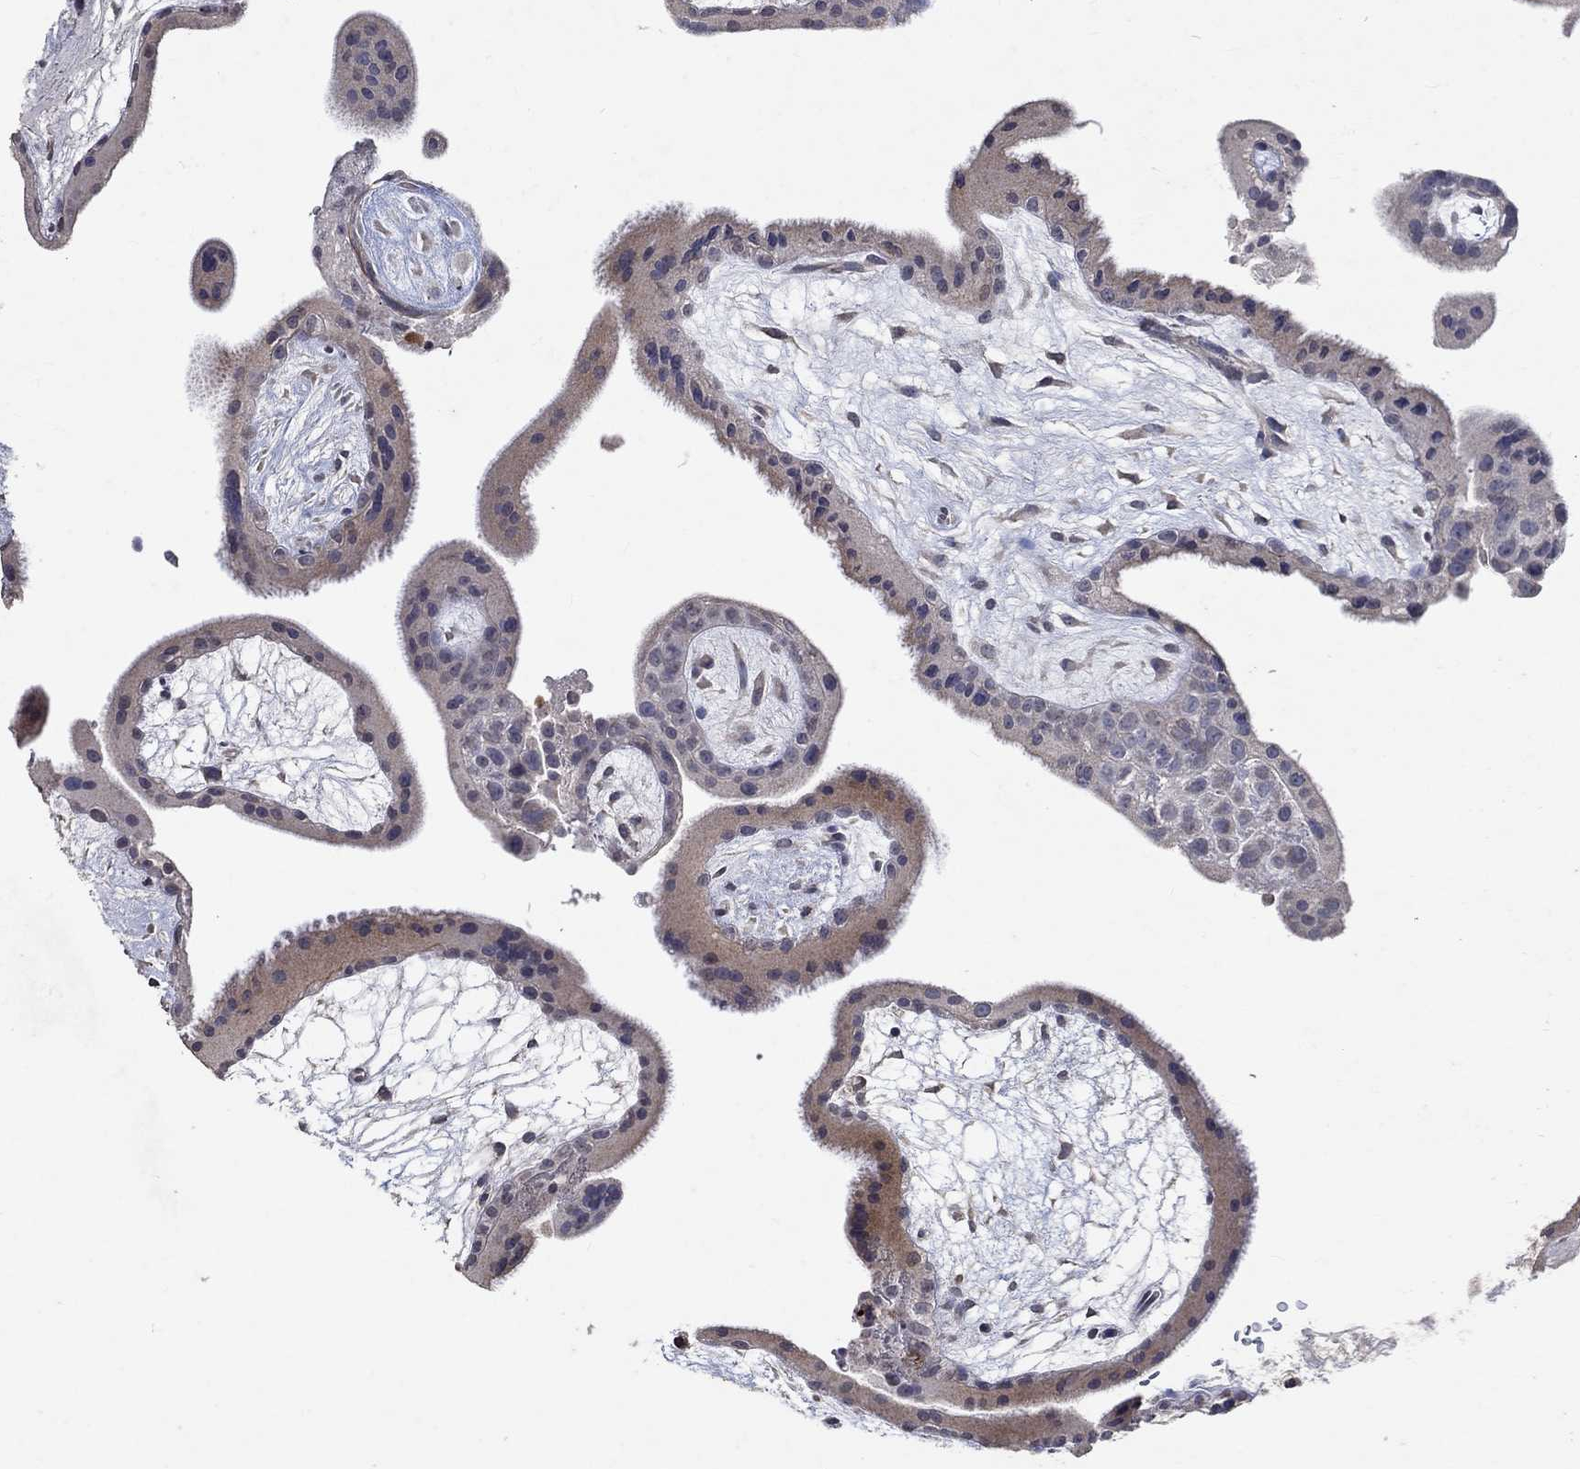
{"staining": {"intensity": "negative", "quantity": "none", "location": "none"}, "tissue": "placenta", "cell_type": "Decidual cells", "image_type": "normal", "snomed": [{"axis": "morphology", "description": "Normal tissue, NOS"}, {"axis": "topography", "description": "Placenta"}], "caption": "This is an IHC photomicrograph of normal placenta. There is no staining in decidual cells.", "gene": "TMEM169", "patient": {"sex": "female", "age": 19}}